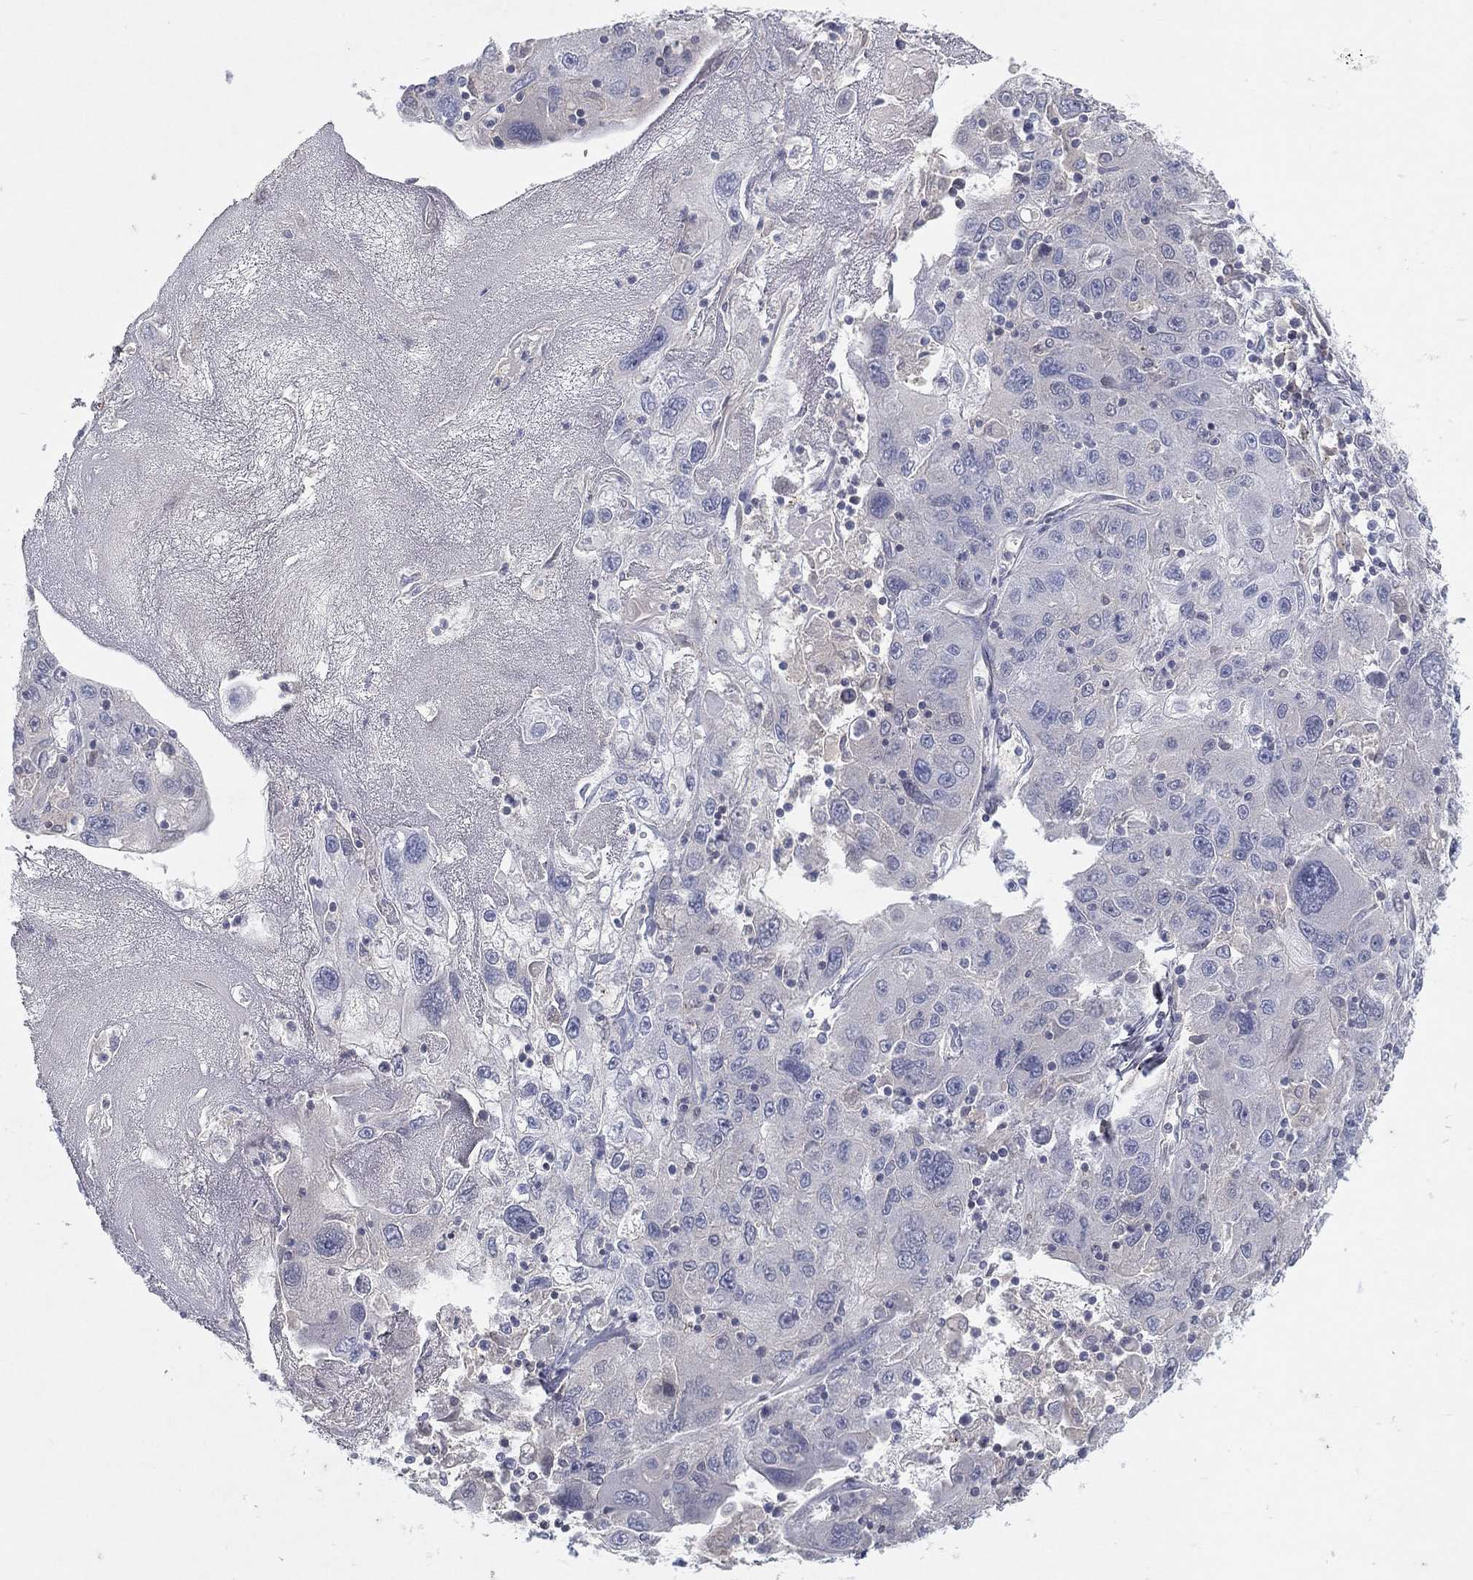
{"staining": {"intensity": "negative", "quantity": "none", "location": "none"}, "tissue": "stomach cancer", "cell_type": "Tumor cells", "image_type": "cancer", "snomed": [{"axis": "morphology", "description": "Adenocarcinoma, NOS"}, {"axis": "topography", "description": "Stomach"}], "caption": "Immunohistochemistry (IHC) of human stomach cancer demonstrates no staining in tumor cells.", "gene": "CPT1B", "patient": {"sex": "male", "age": 56}}